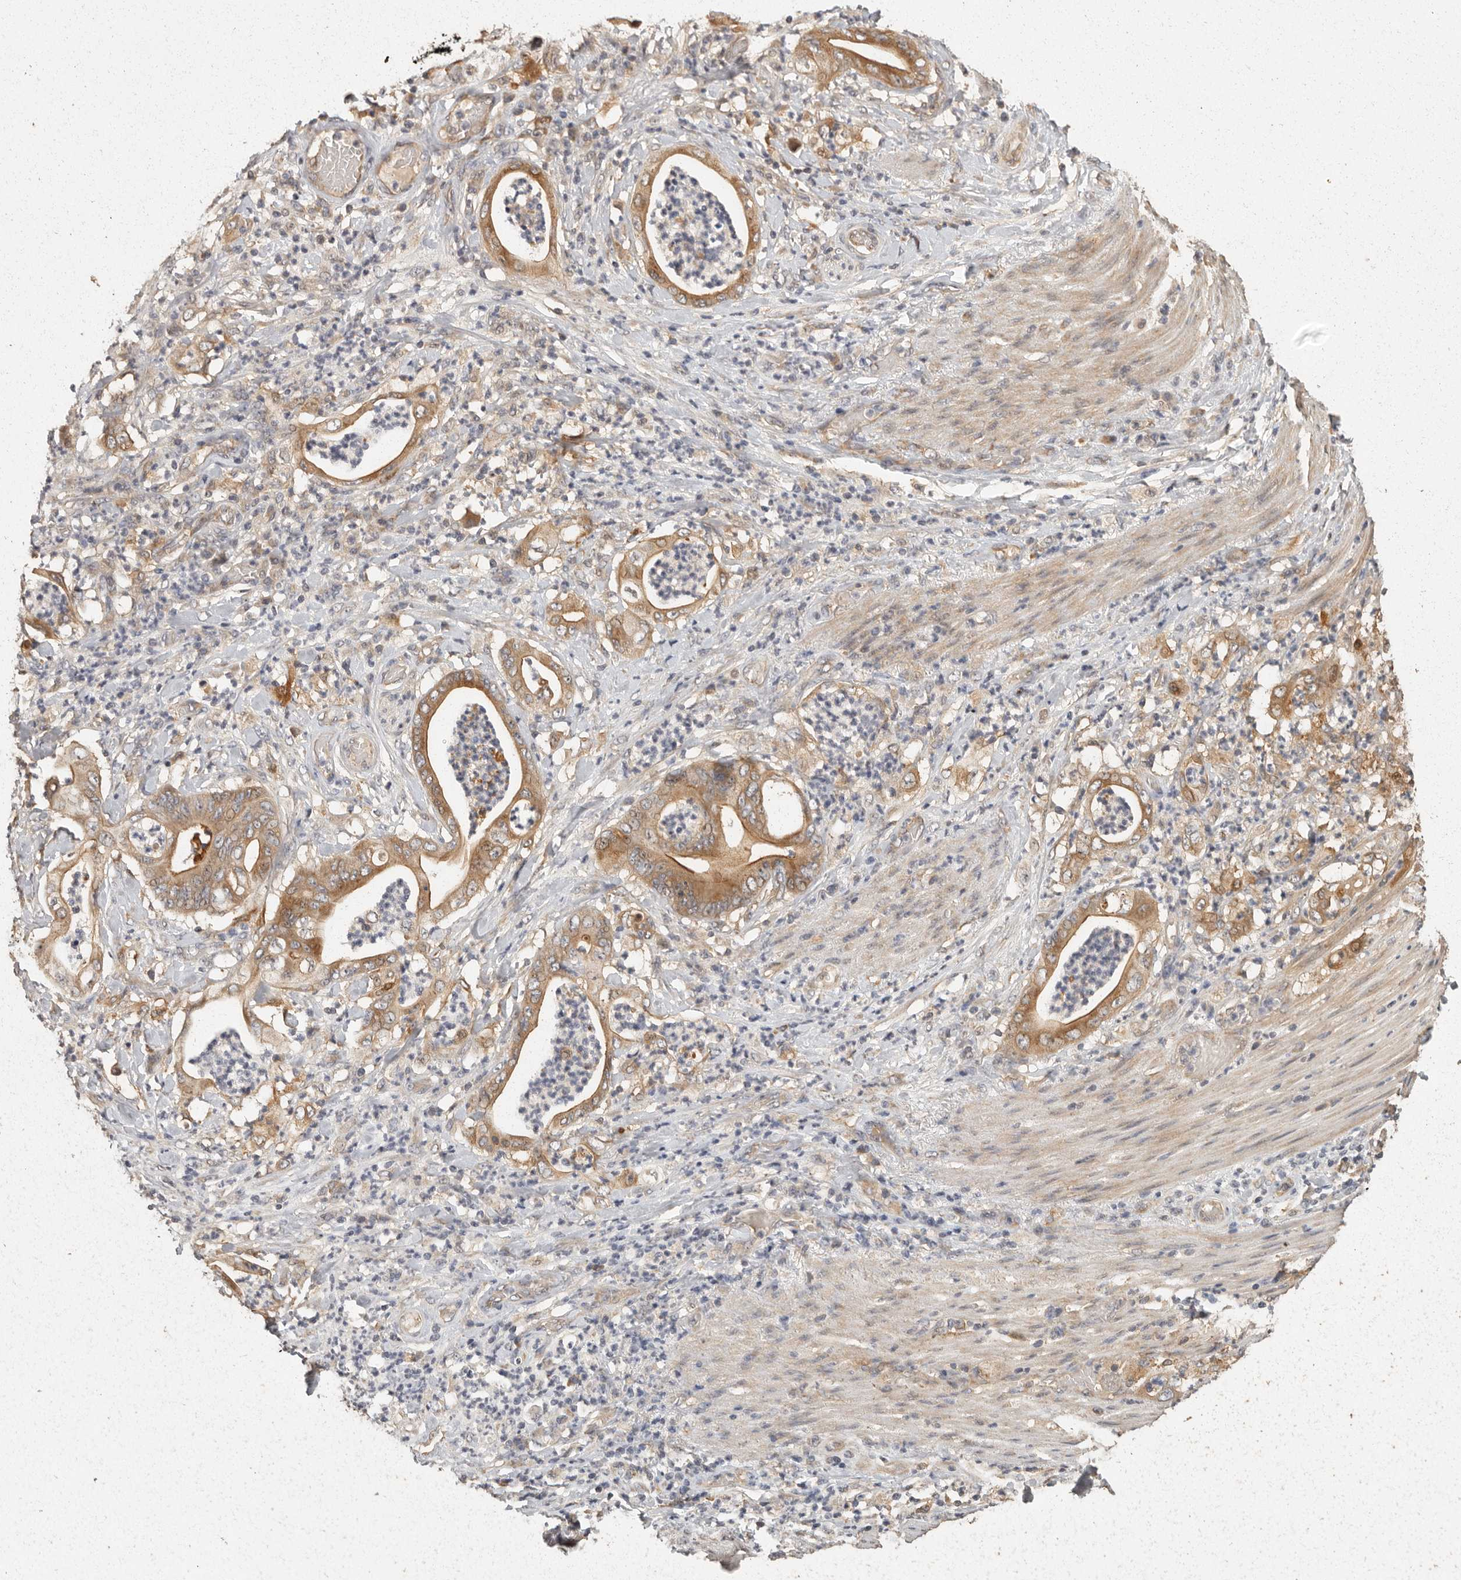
{"staining": {"intensity": "moderate", "quantity": ">75%", "location": "cytoplasmic/membranous"}, "tissue": "stomach cancer", "cell_type": "Tumor cells", "image_type": "cancer", "snomed": [{"axis": "morphology", "description": "Adenocarcinoma, NOS"}, {"axis": "topography", "description": "Stomach"}], "caption": "Immunohistochemical staining of stomach adenocarcinoma displays moderate cytoplasmic/membranous protein expression in approximately >75% of tumor cells. The protein is stained brown, and the nuclei are stained in blue (DAB (3,3'-diaminobenzidine) IHC with brightfield microscopy, high magnification).", "gene": "BAIAP2", "patient": {"sex": "female", "age": 73}}